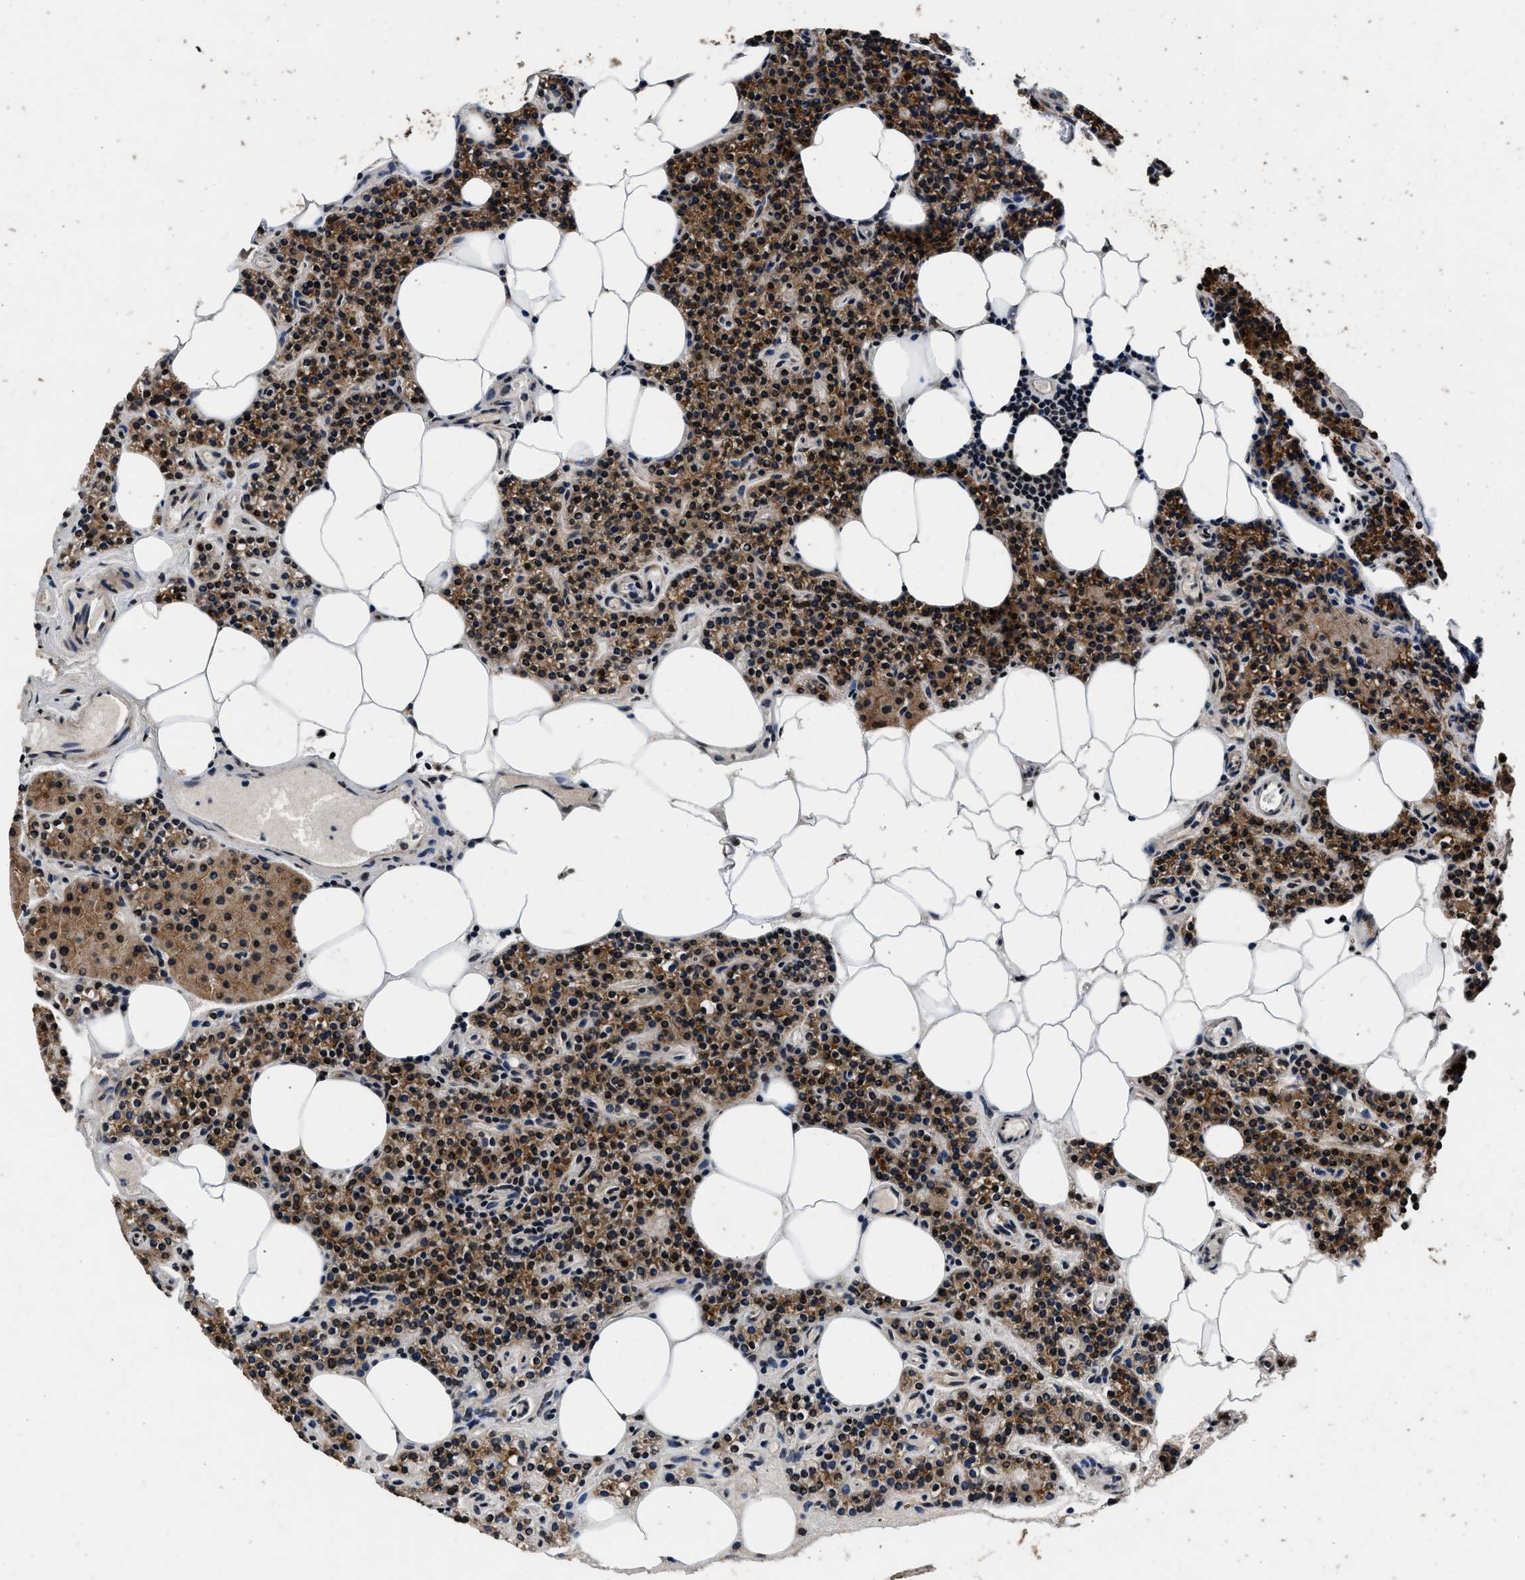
{"staining": {"intensity": "strong", "quantity": ">75%", "location": "cytoplasmic/membranous,nuclear"}, "tissue": "parathyroid gland", "cell_type": "Glandular cells", "image_type": "normal", "snomed": [{"axis": "morphology", "description": "Normal tissue, NOS"}, {"axis": "morphology", "description": "Adenoma, NOS"}, {"axis": "topography", "description": "Parathyroid gland"}], "caption": "Brown immunohistochemical staining in benign parathyroid gland exhibits strong cytoplasmic/membranous,nuclear positivity in about >75% of glandular cells.", "gene": "CSTF1", "patient": {"sex": "female", "age": 70}}